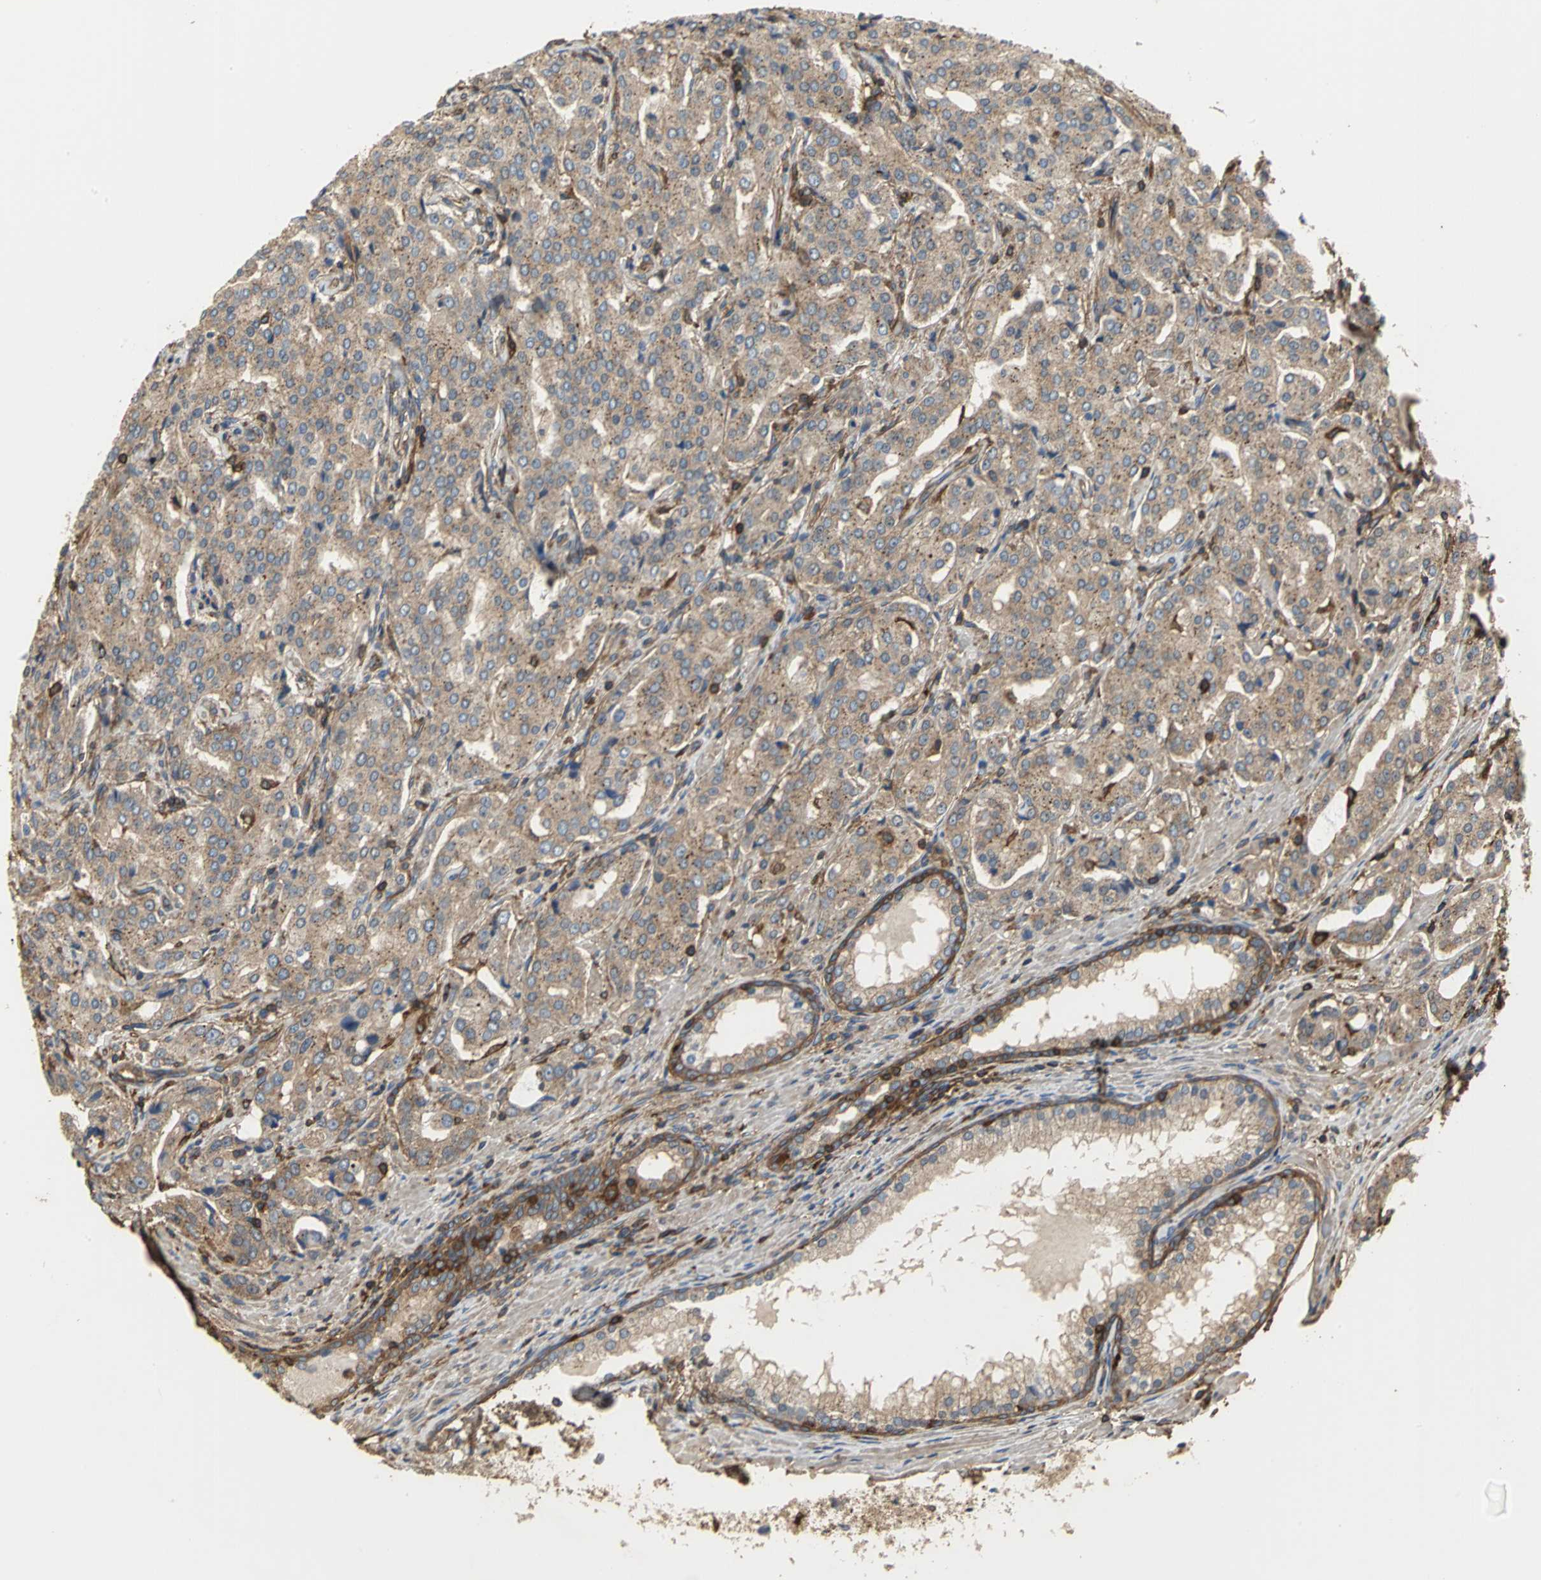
{"staining": {"intensity": "weak", "quantity": ">75%", "location": "cytoplasmic/membranous"}, "tissue": "prostate cancer", "cell_type": "Tumor cells", "image_type": "cancer", "snomed": [{"axis": "morphology", "description": "Adenocarcinoma, High grade"}, {"axis": "topography", "description": "Prostate"}], "caption": "High-magnification brightfield microscopy of prostate high-grade adenocarcinoma stained with DAB (brown) and counterstained with hematoxylin (blue). tumor cells exhibit weak cytoplasmic/membranous expression is seen in about>75% of cells.", "gene": "TLN1", "patient": {"sex": "male", "age": 72}}